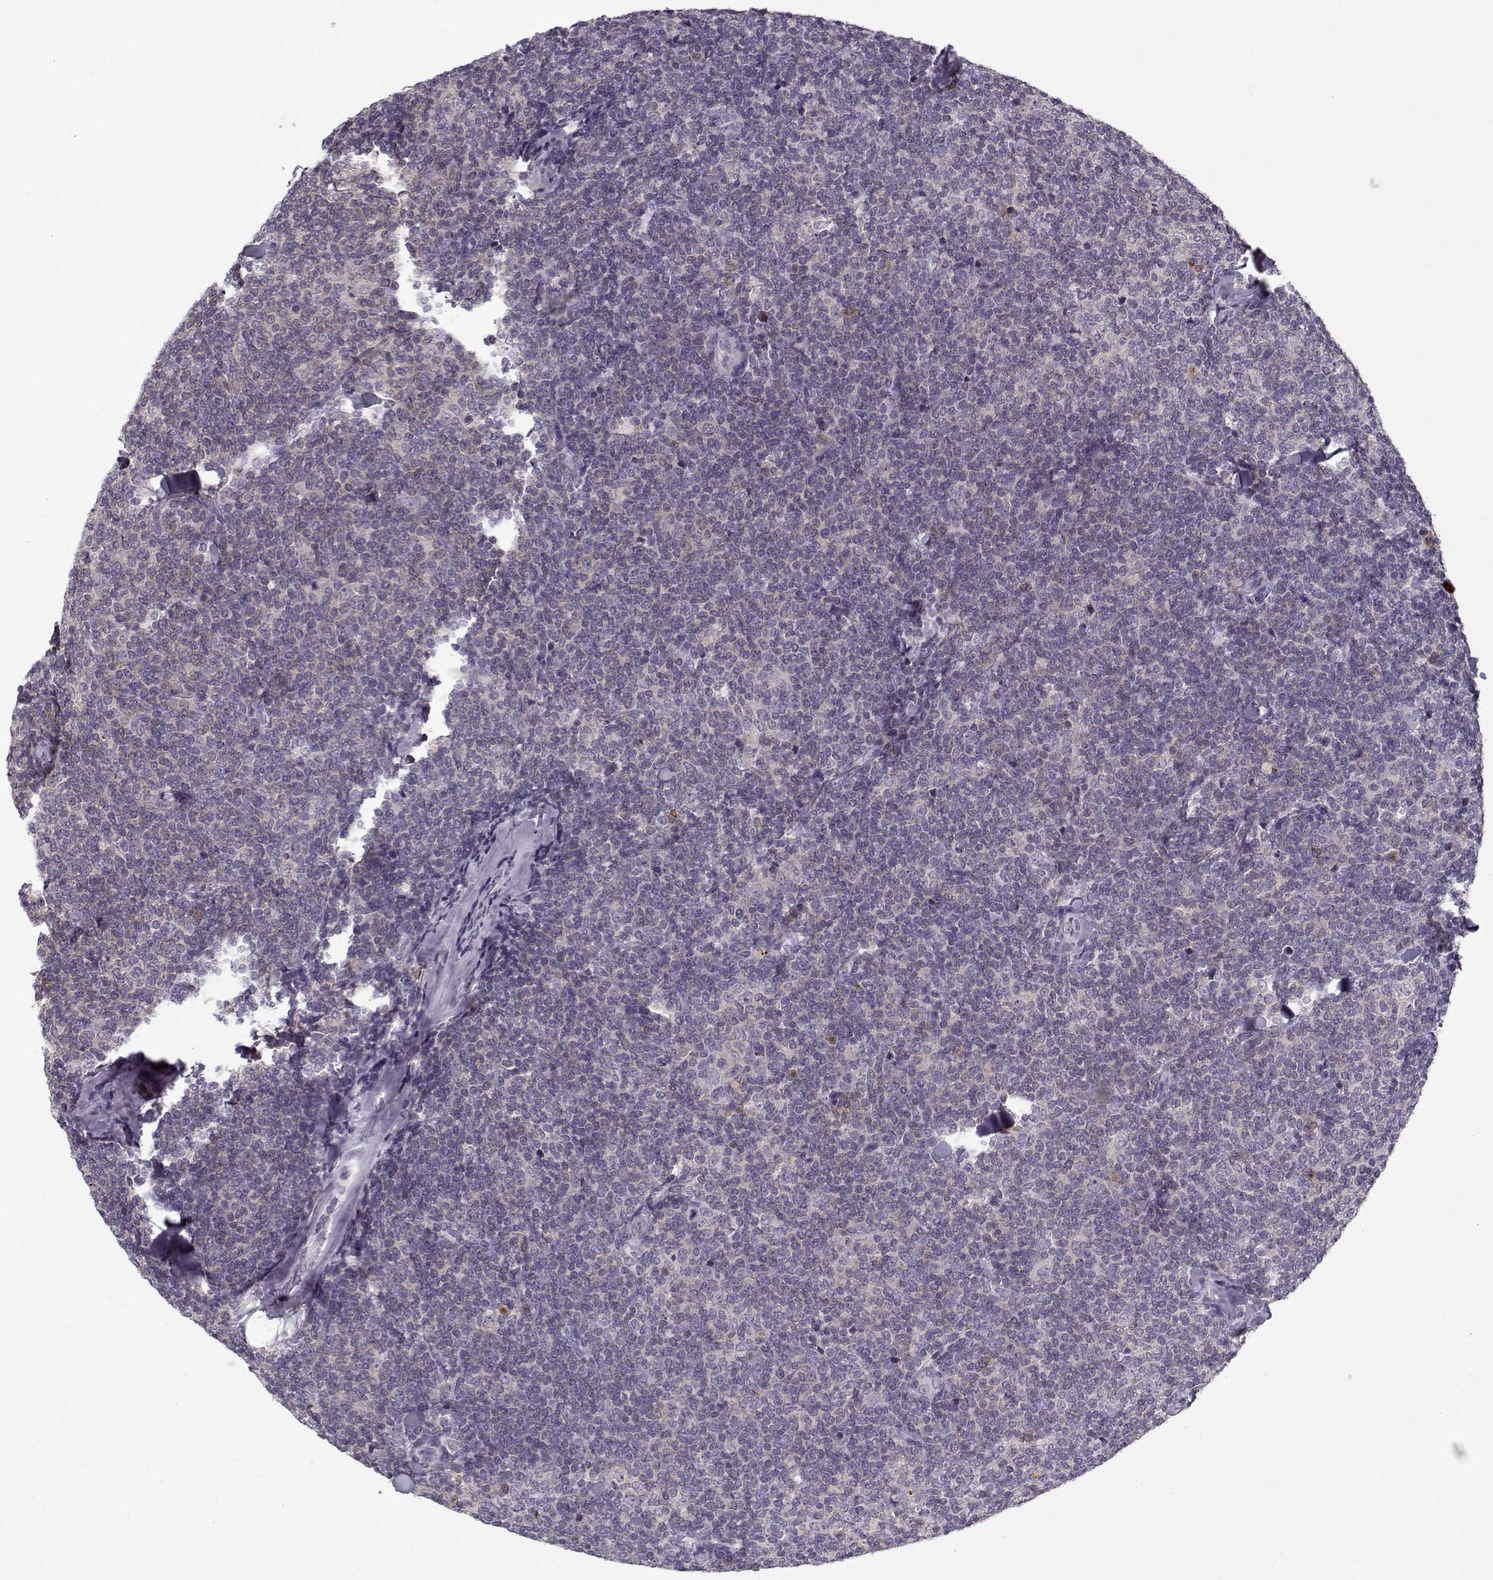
{"staining": {"intensity": "negative", "quantity": "none", "location": "none"}, "tissue": "lymphoma", "cell_type": "Tumor cells", "image_type": "cancer", "snomed": [{"axis": "morphology", "description": "Malignant lymphoma, non-Hodgkin's type, Low grade"}, {"axis": "topography", "description": "Lymph node"}], "caption": "Lymphoma stained for a protein using immunohistochemistry demonstrates no staining tumor cells.", "gene": "UNC13D", "patient": {"sex": "female", "age": 56}}